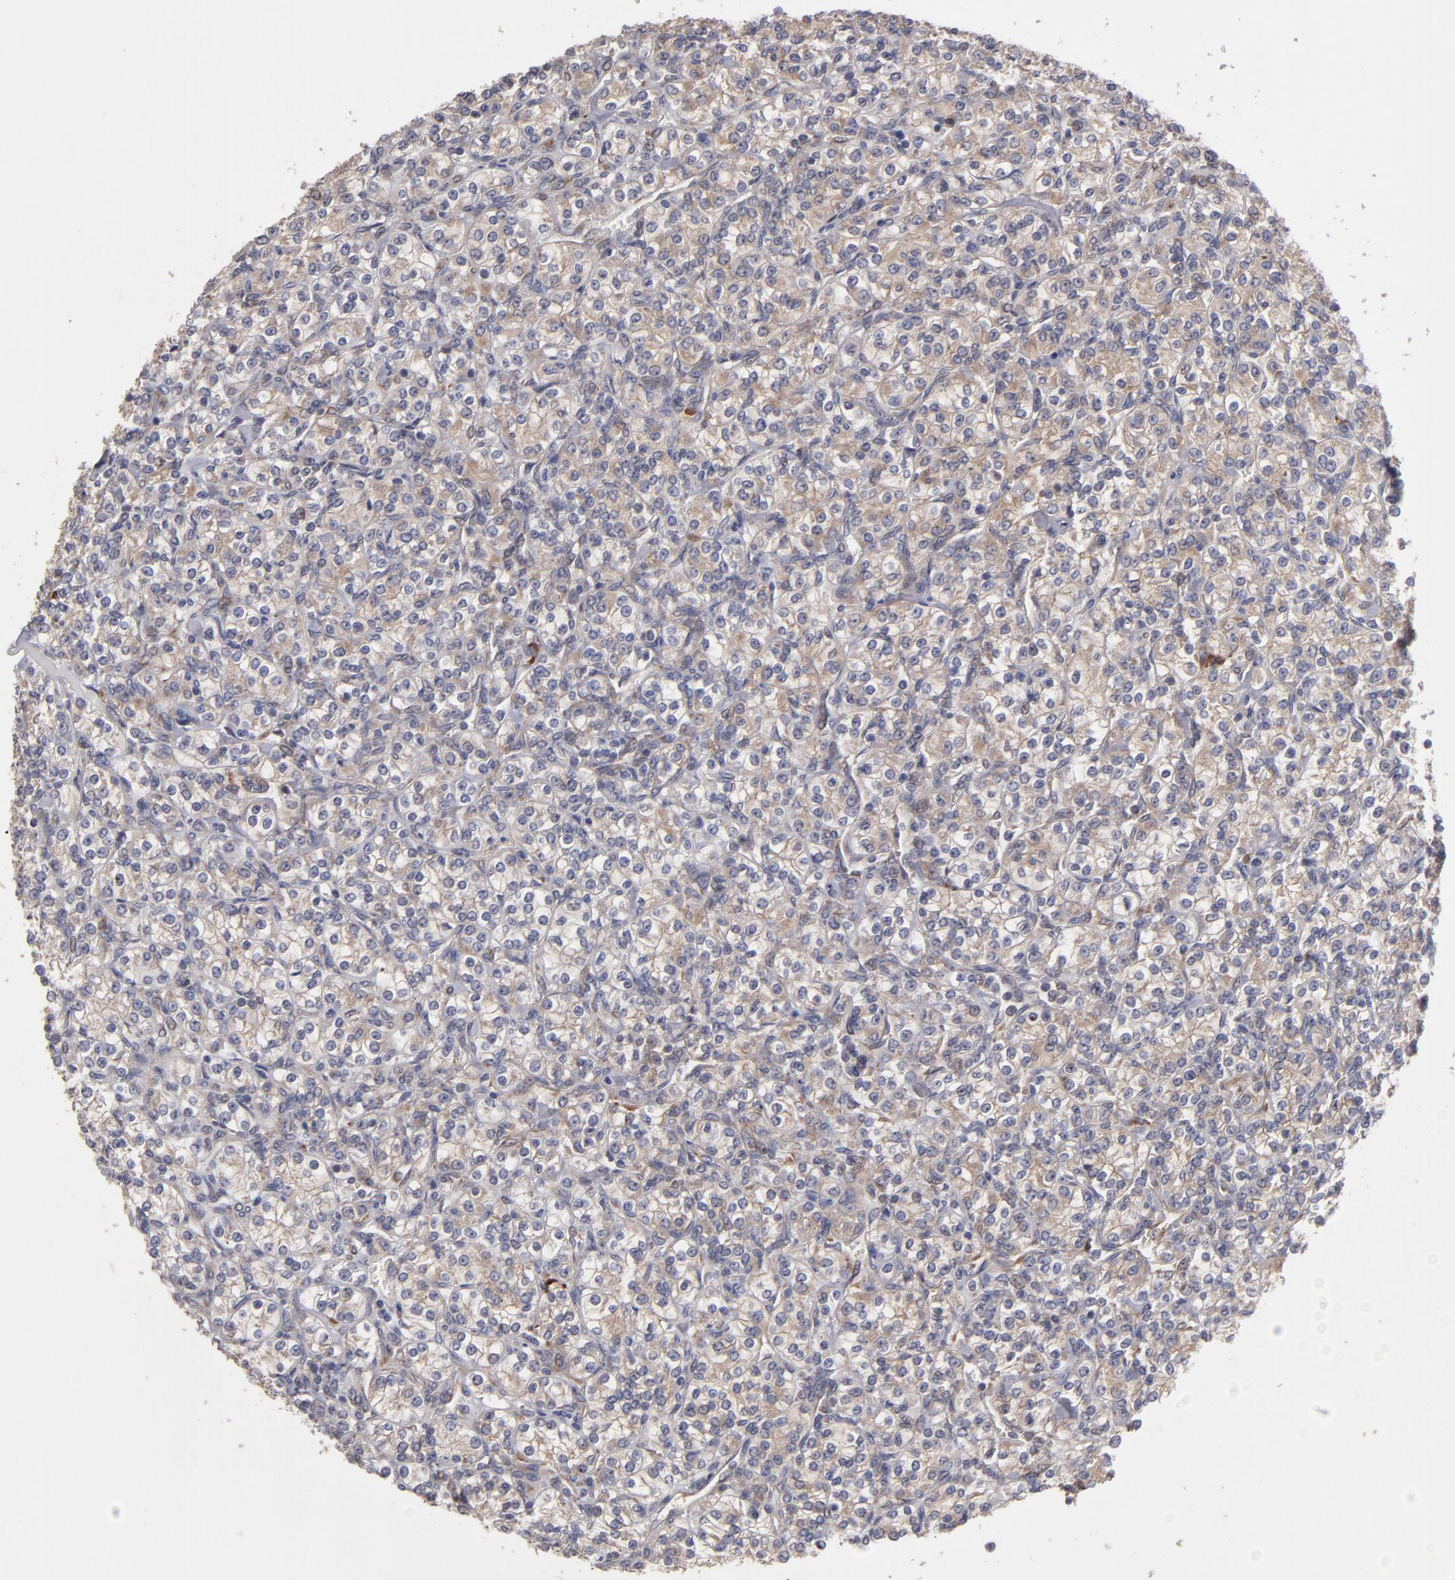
{"staining": {"intensity": "weak", "quantity": "25%-75%", "location": "cytoplasmic/membranous"}, "tissue": "renal cancer", "cell_type": "Tumor cells", "image_type": "cancer", "snomed": [{"axis": "morphology", "description": "Adenocarcinoma, NOS"}, {"axis": "topography", "description": "Kidney"}], "caption": "Protein analysis of renal cancer (adenocarcinoma) tissue demonstrates weak cytoplasmic/membranous expression in about 25%-75% of tumor cells.", "gene": "SND1", "patient": {"sex": "male", "age": 77}}